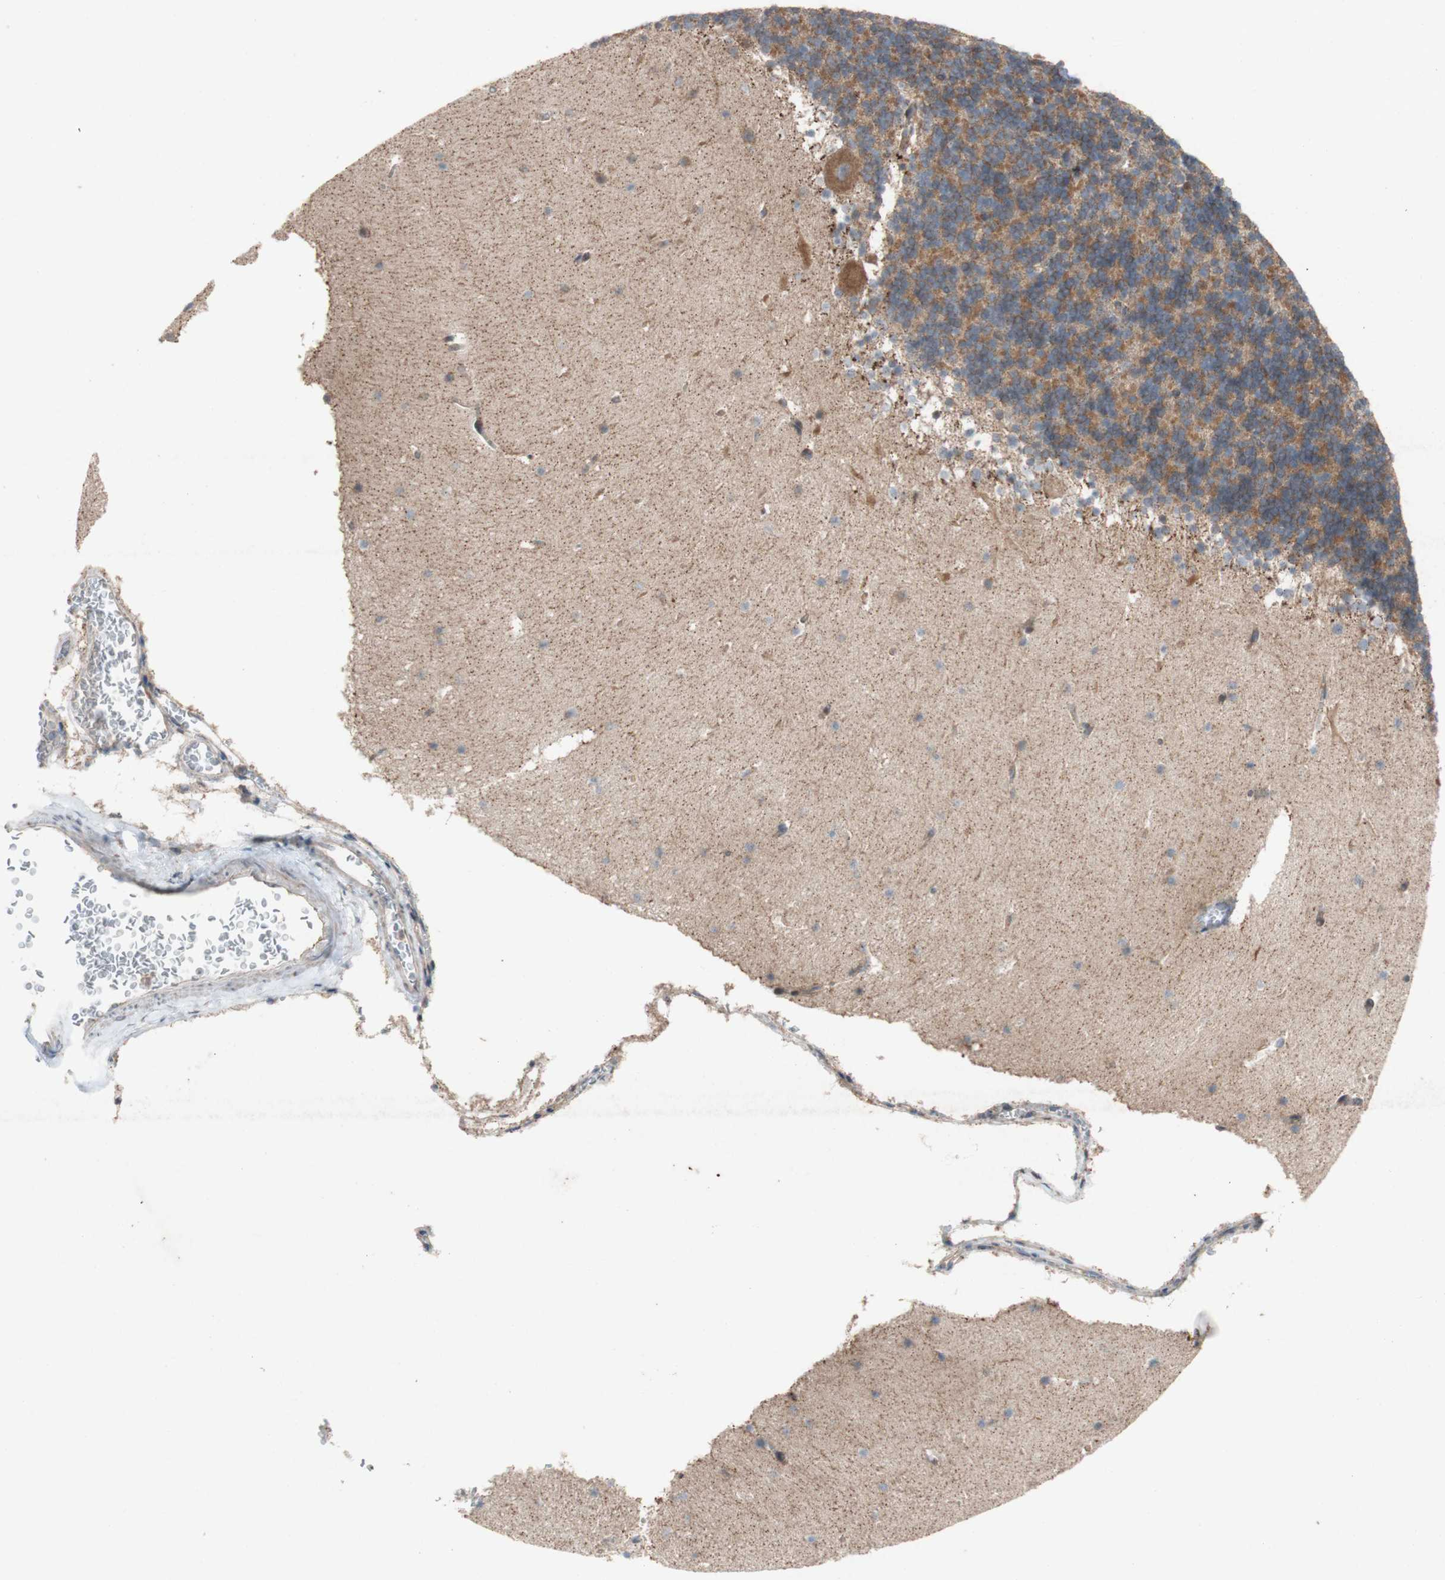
{"staining": {"intensity": "moderate", "quantity": ">75%", "location": "cytoplasmic/membranous"}, "tissue": "cerebellum", "cell_type": "Cells in granular layer", "image_type": "normal", "snomed": [{"axis": "morphology", "description": "Normal tissue, NOS"}, {"axis": "topography", "description": "Cerebellum"}], "caption": "Protein expression analysis of unremarkable human cerebellum reveals moderate cytoplasmic/membranous staining in about >75% of cells in granular layer.", "gene": "TST", "patient": {"sex": "male", "age": 45}}